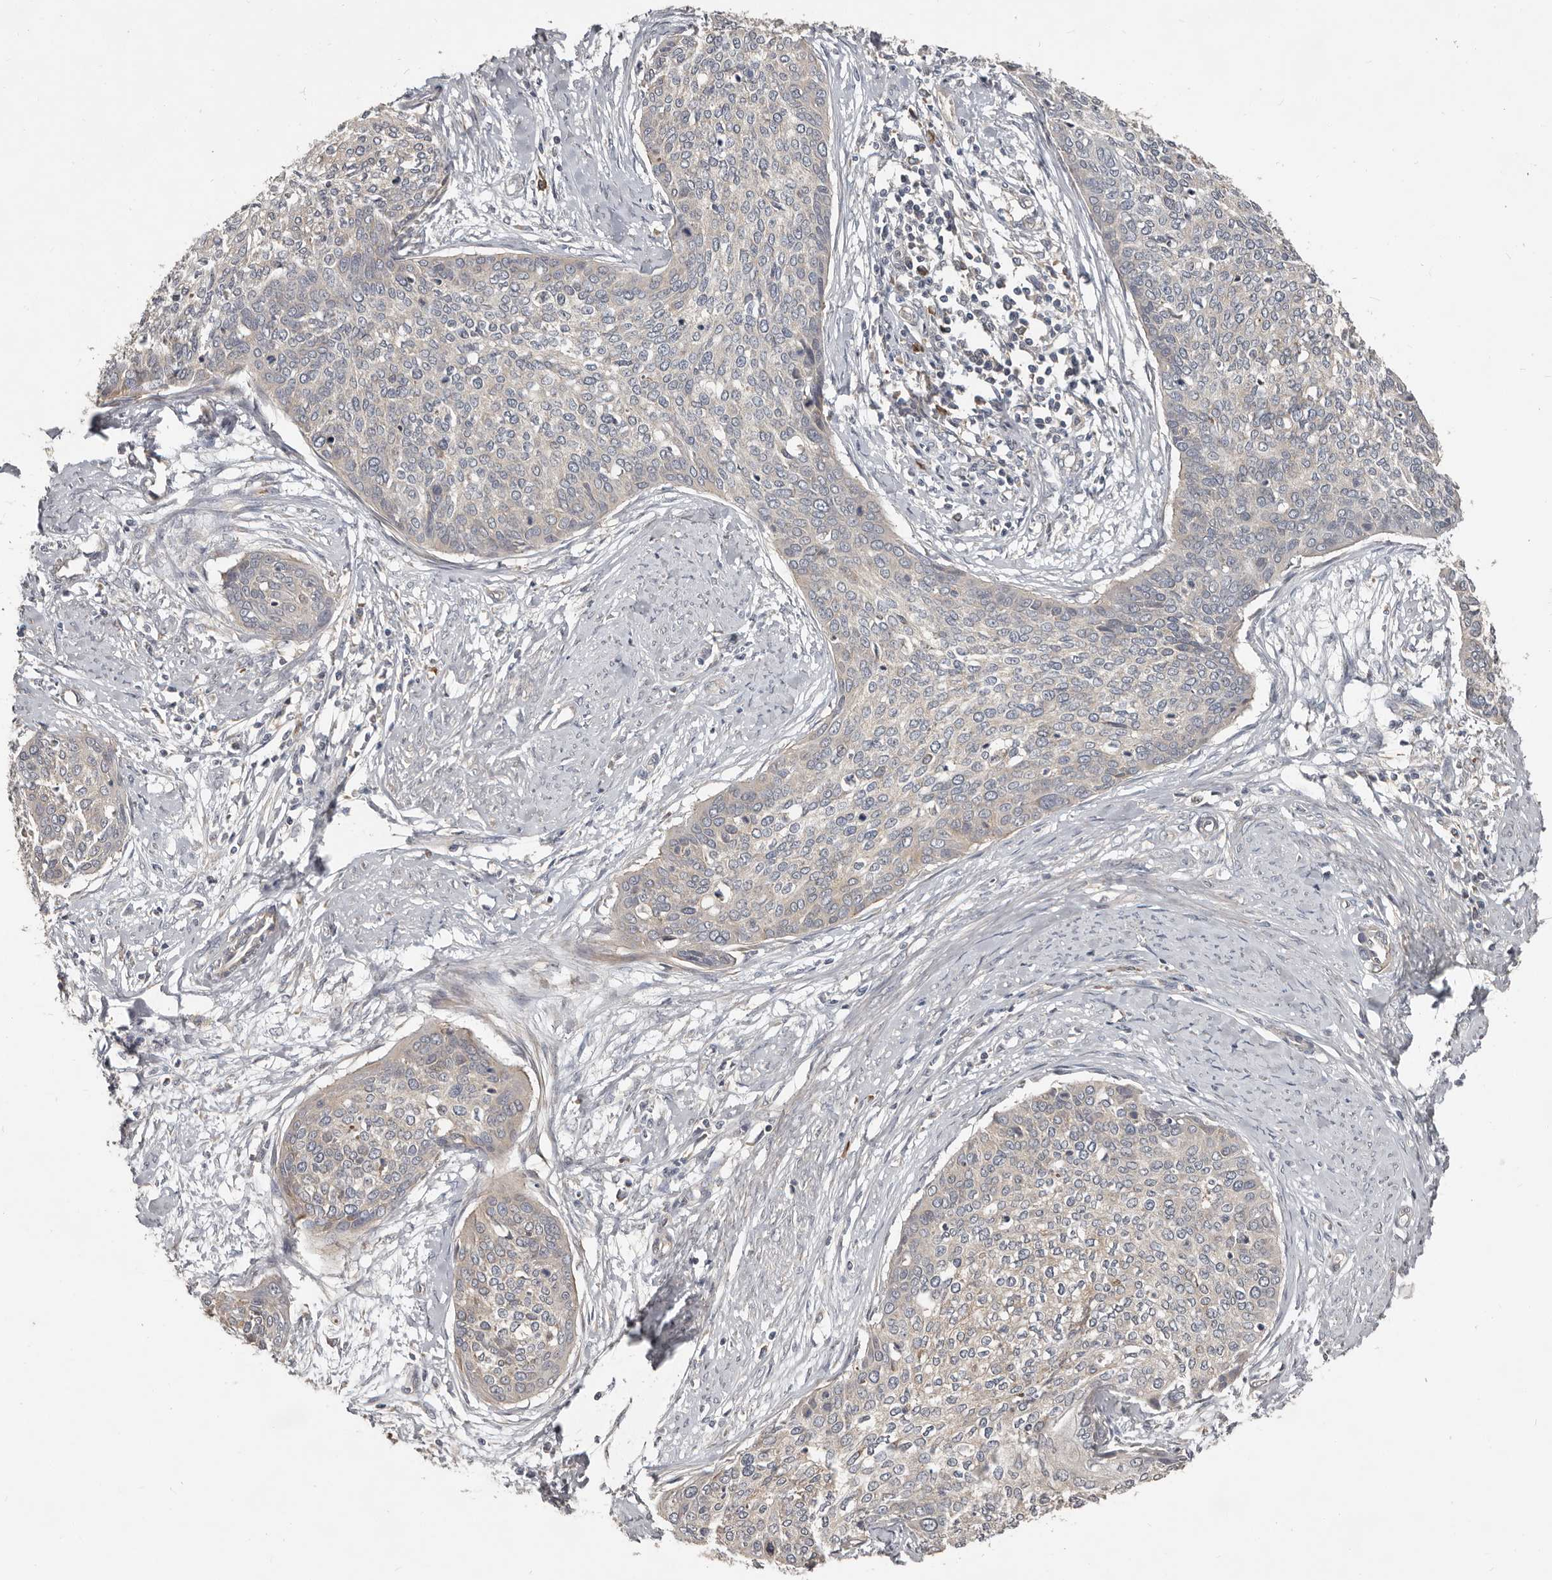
{"staining": {"intensity": "moderate", "quantity": "<25%", "location": "cytoplasmic/membranous"}, "tissue": "cervical cancer", "cell_type": "Tumor cells", "image_type": "cancer", "snomed": [{"axis": "morphology", "description": "Squamous cell carcinoma, NOS"}, {"axis": "topography", "description": "Cervix"}], "caption": "Human cervical cancer (squamous cell carcinoma) stained with a protein marker demonstrates moderate staining in tumor cells.", "gene": "AKNAD1", "patient": {"sex": "female", "age": 37}}